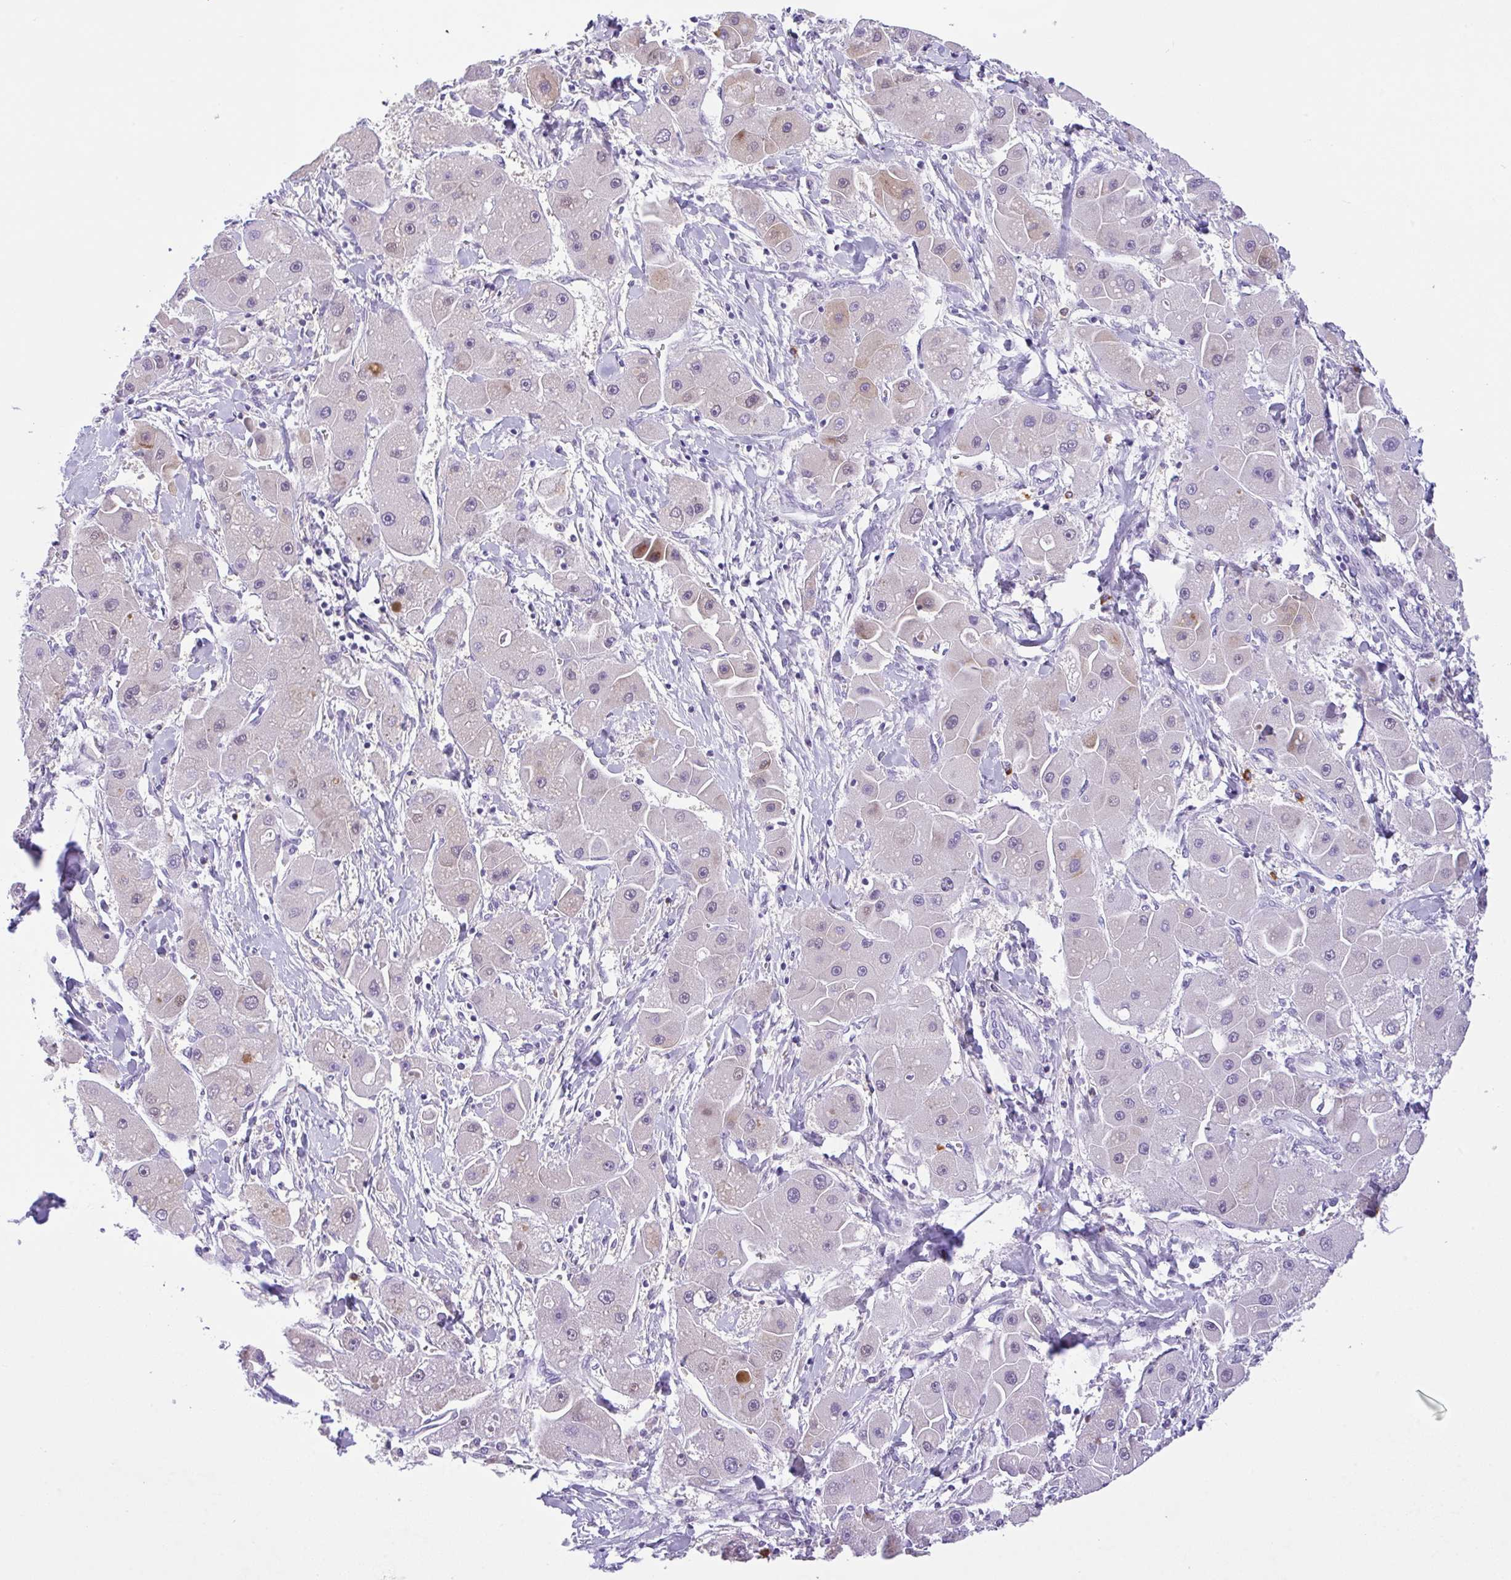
{"staining": {"intensity": "weak", "quantity": "<25%", "location": "cytoplasmic/membranous"}, "tissue": "liver cancer", "cell_type": "Tumor cells", "image_type": "cancer", "snomed": [{"axis": "morphology", "description": "Carcinoma, Hepatocellular, NOS"}, {"axis": "topography", "description": "Liver"}], "caption": "Human liver cancer stained for a protein using immunohistochemistry (IHC) displays no staining in tumor cells.", "gene": "NCF1", "patient": {"sex": "male", "age": 24}}